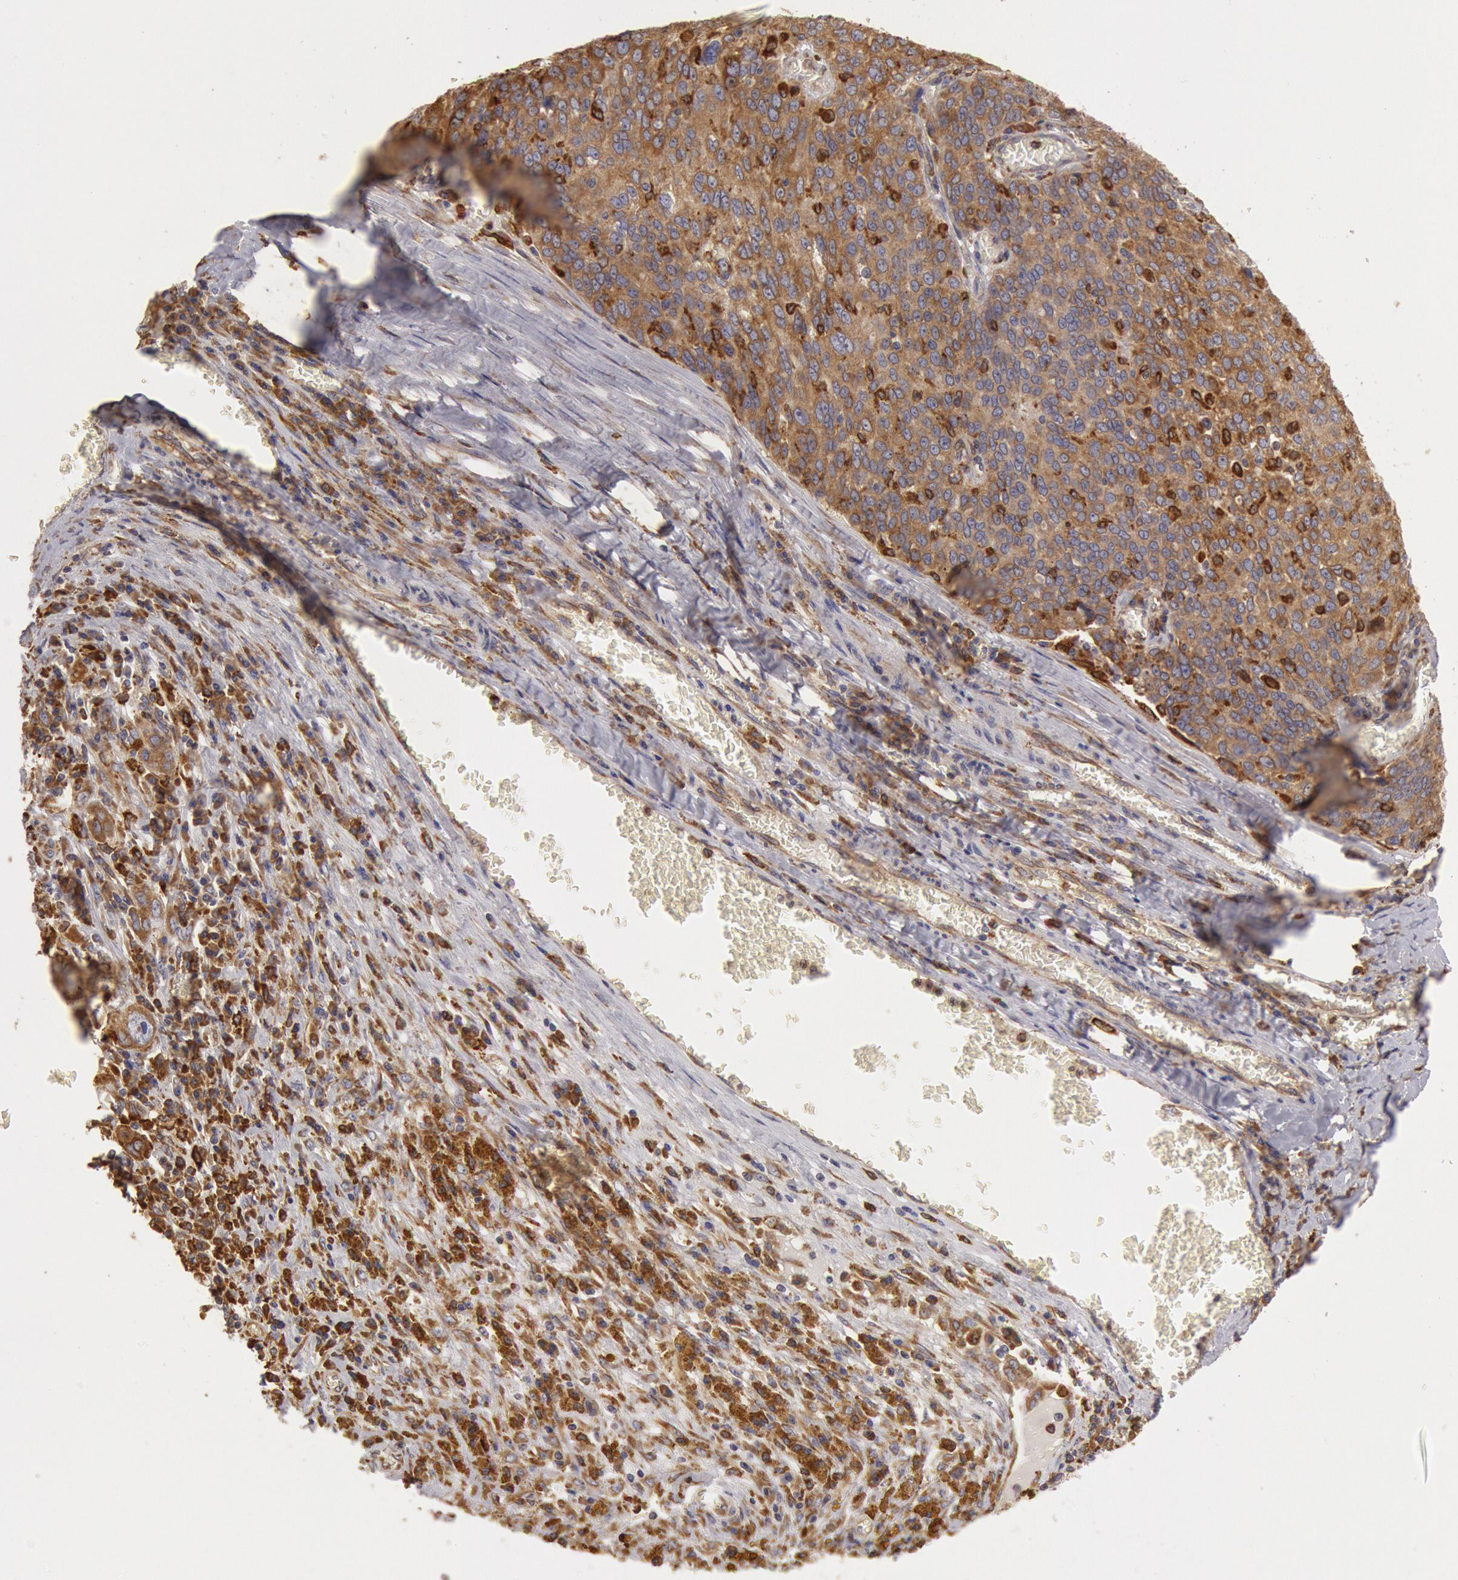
{"staining": {"intensity": "moderate", "quantity": ">75%", "location": "cytoplasmic/membranous"}, "tissue": "ovarian cancer", "cell_type": "Tumor cells", "image_type": "cancer", "snomed": [{"axis": "morphology", "description": "Carcinoma, endometroid"}, {"axis": "topography", "description": "Ovary"}], "caption": "The photomicrograph reveals immunohistochemical staining of ovarian cancer. There is moderate cytoplasmic/membranous expression is present in approximately >75% of tumor cells.", "gene": "ERP44", "patient": {"sex": "female", "age": 75}}